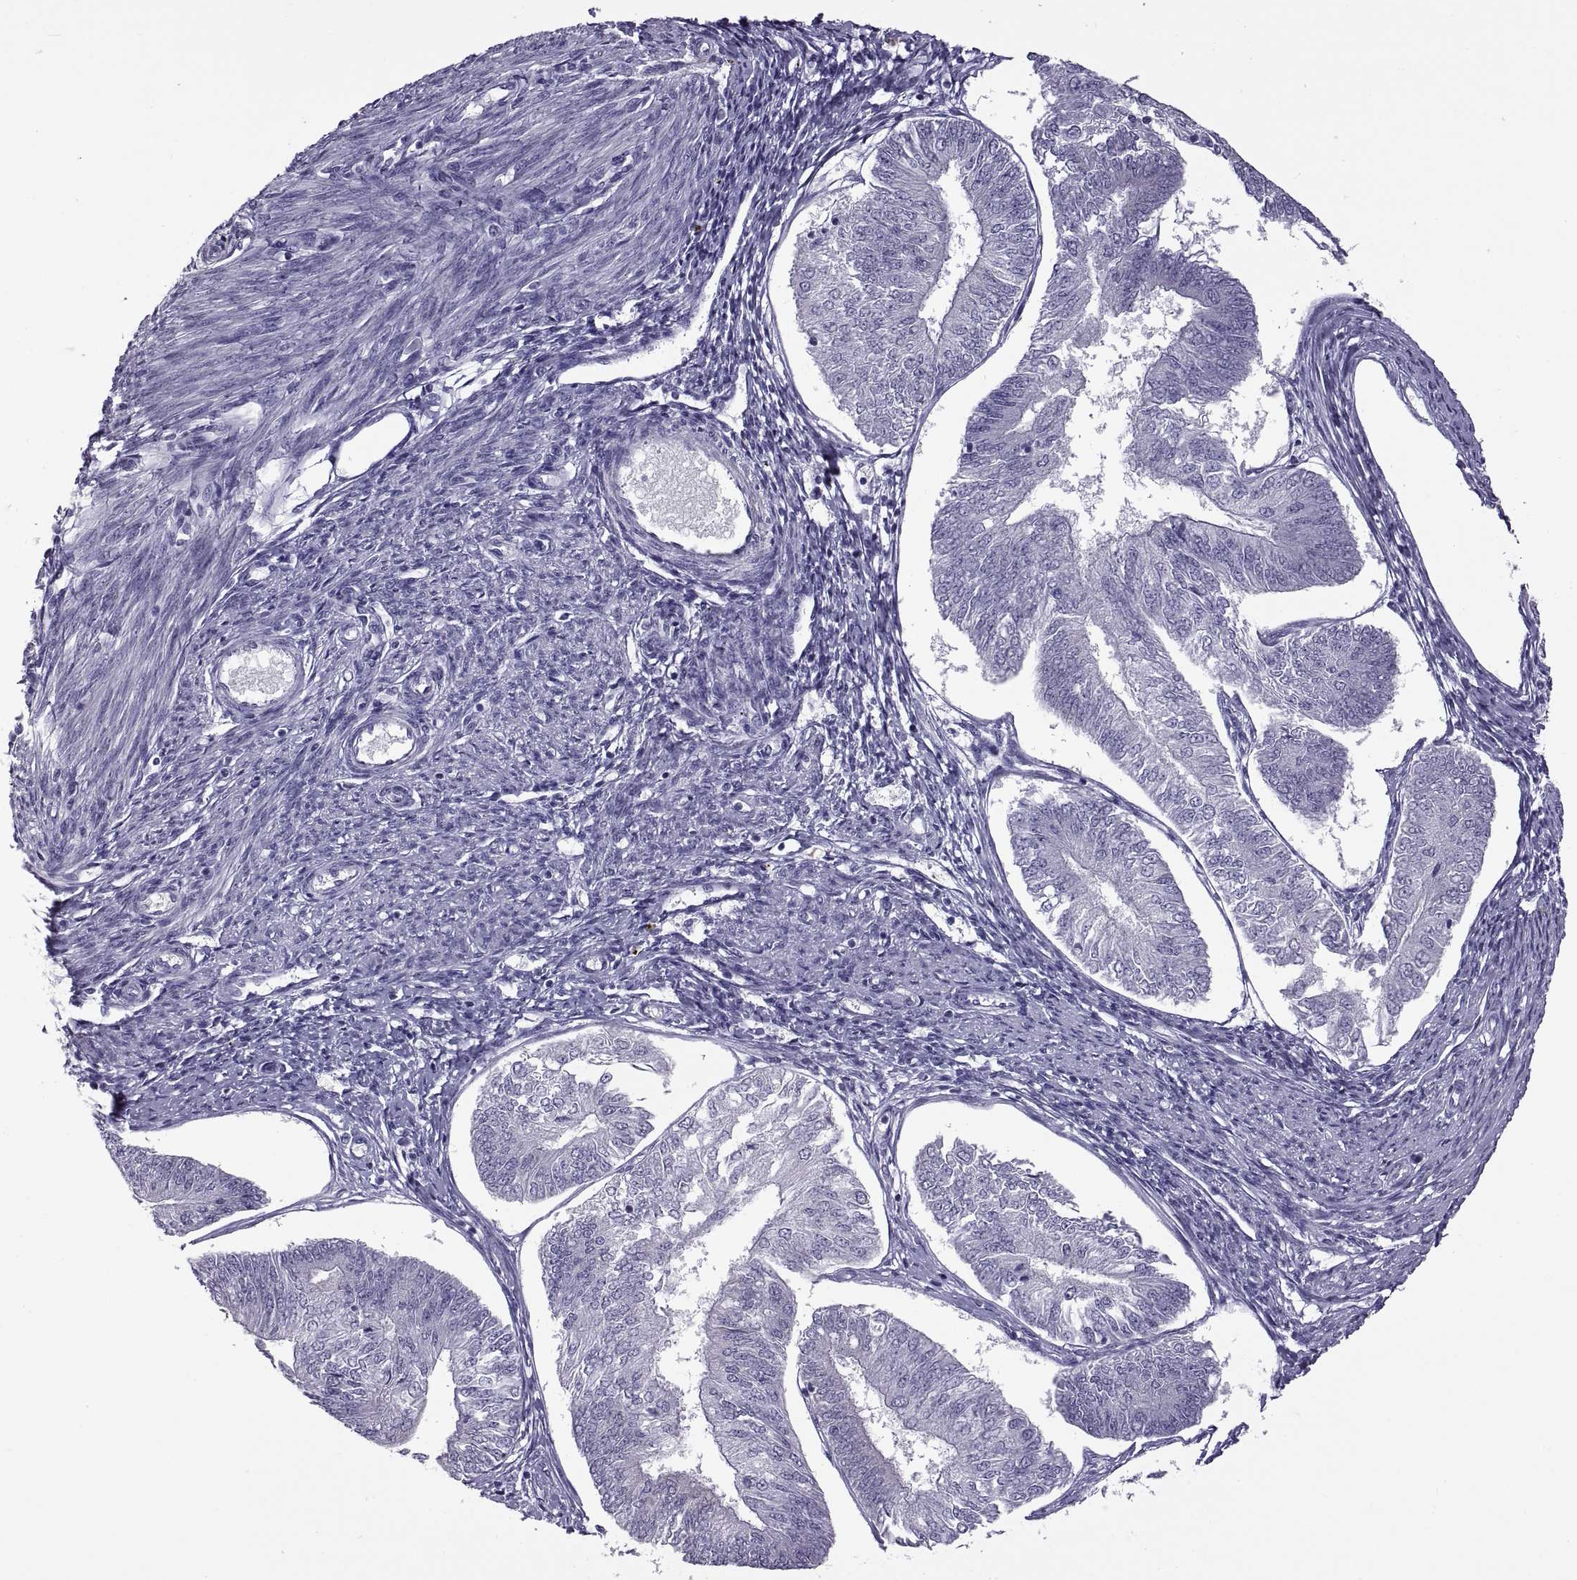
{"staining": {"intensity": "negative", "quantity": "none", "location": "none"}, "tissue": "endometrial cancer", "cell_type": "Tumor cells", "image_type": "cancer", "snomed": [{"axis": "morphology", "description": "Adenocarcinoma, NOS"}, {"axis": "topography", "description": "Endometrium"}], "caption": "An immunohistochemistry image of adenocarcinoma (endometrial) is shown. There is no staining in tumor cells of adenocarcinoma (endometrial).", "gene": "RDM1", "patient": {"sex": "female", "age": 58}}